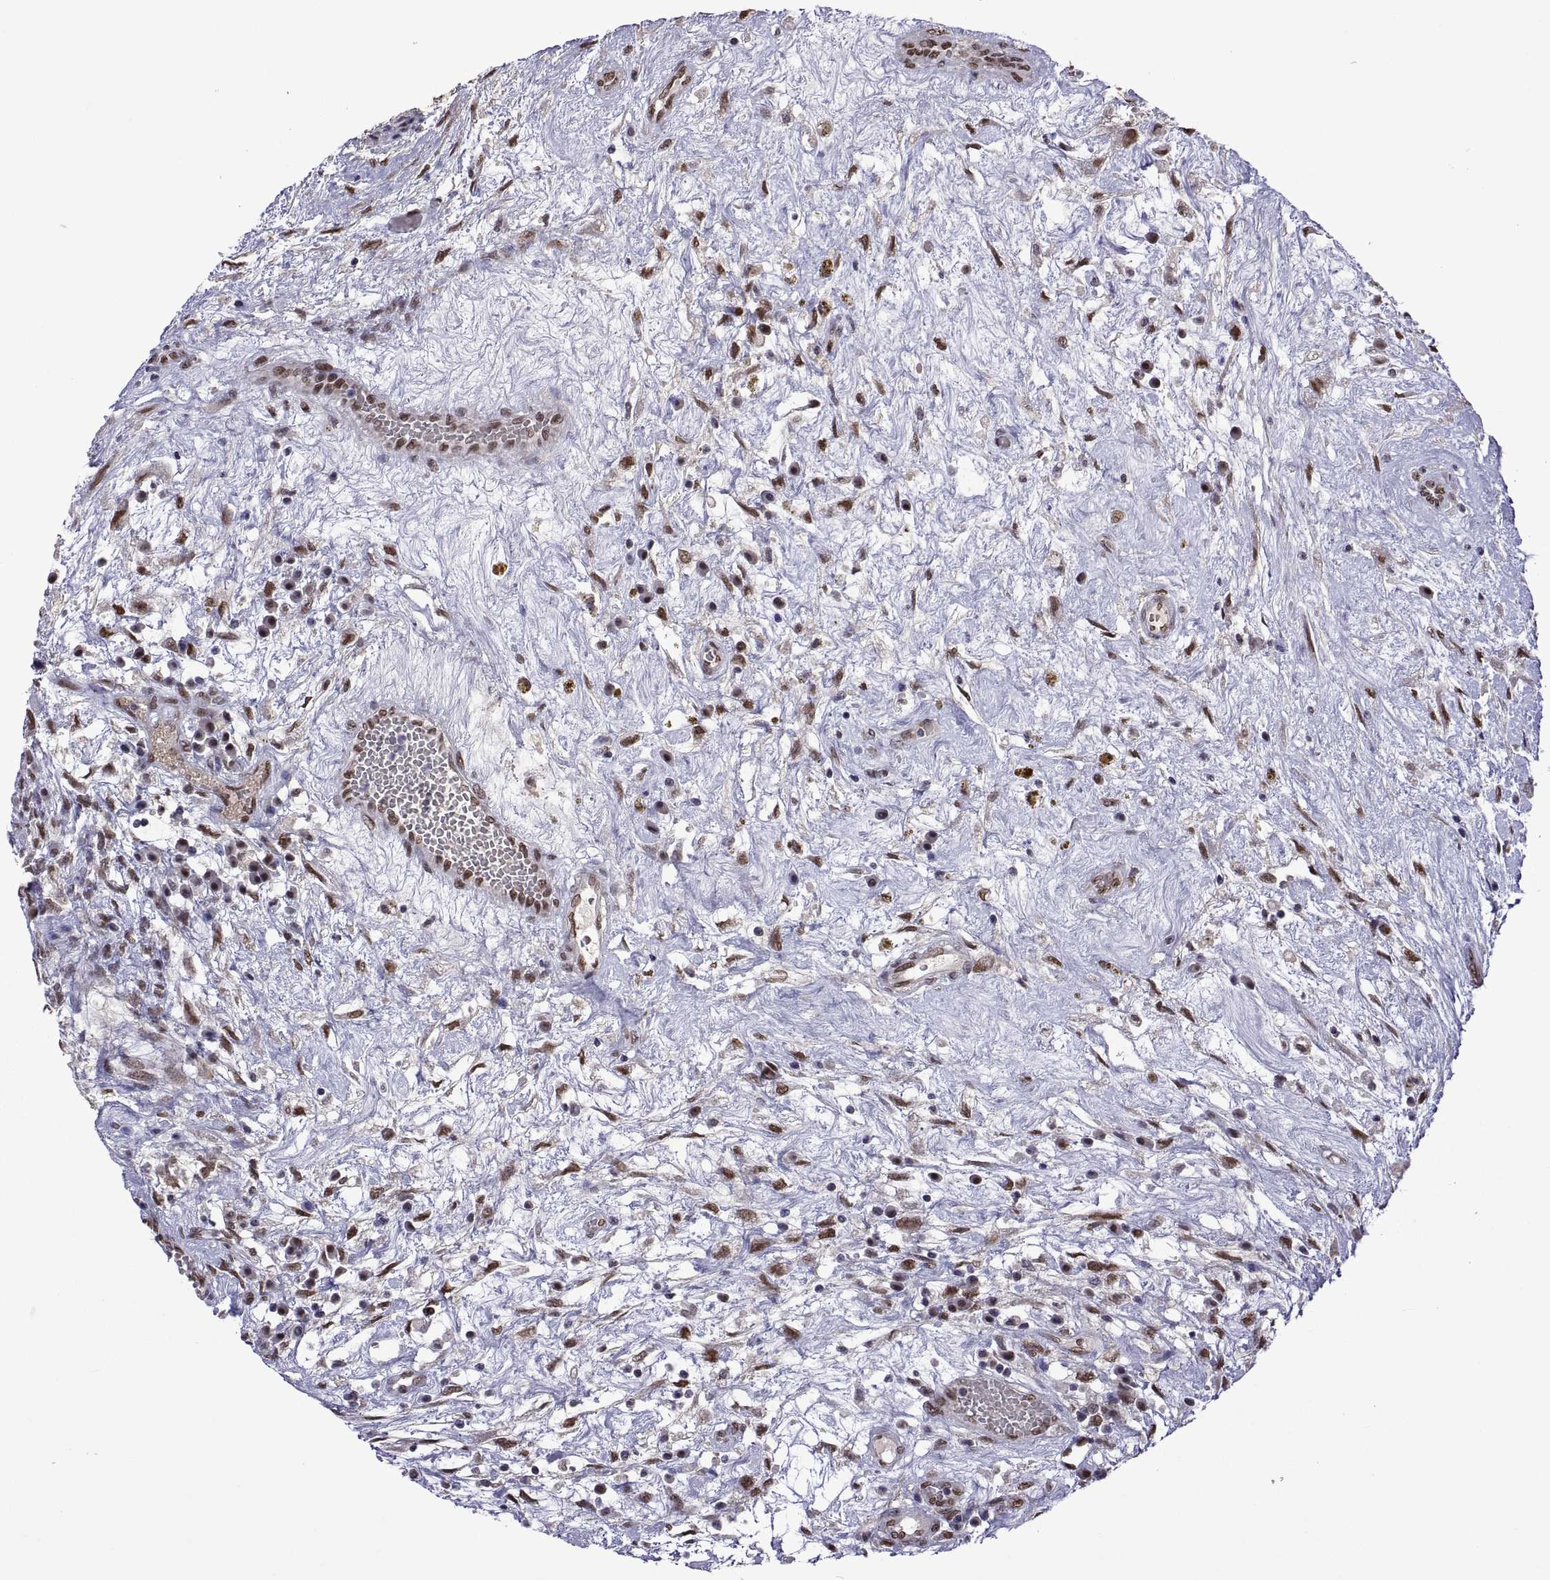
{"staining": {"intensity": "moderate", "quantity": ">75%", "location": "nuclear"}, "tissue": "testis cancer", "cell_type": "Tumor cells", "image_type": "cancer", "snomed": [{"axis": "morphology", "description": "Normal tissue, NOS"}, {"axis": "morphology", "description": "Carcinoma, Embryonal, NOS"}, {"axis": "topography", "description": "Testis"}], "caption": "Protein expression by IHC reveals moderate nuclear expression in about >75% of tumor cells in testis cancer (embryonal carcinoma). The protein is stained brown, and the nuclei are stained in blue (DAB (3,3'-diaminobenzidine) IHC with brightfield microscopy, high magnification).", "gene": "NR4A1", "patient": {"sex": "male", "age": 32}}